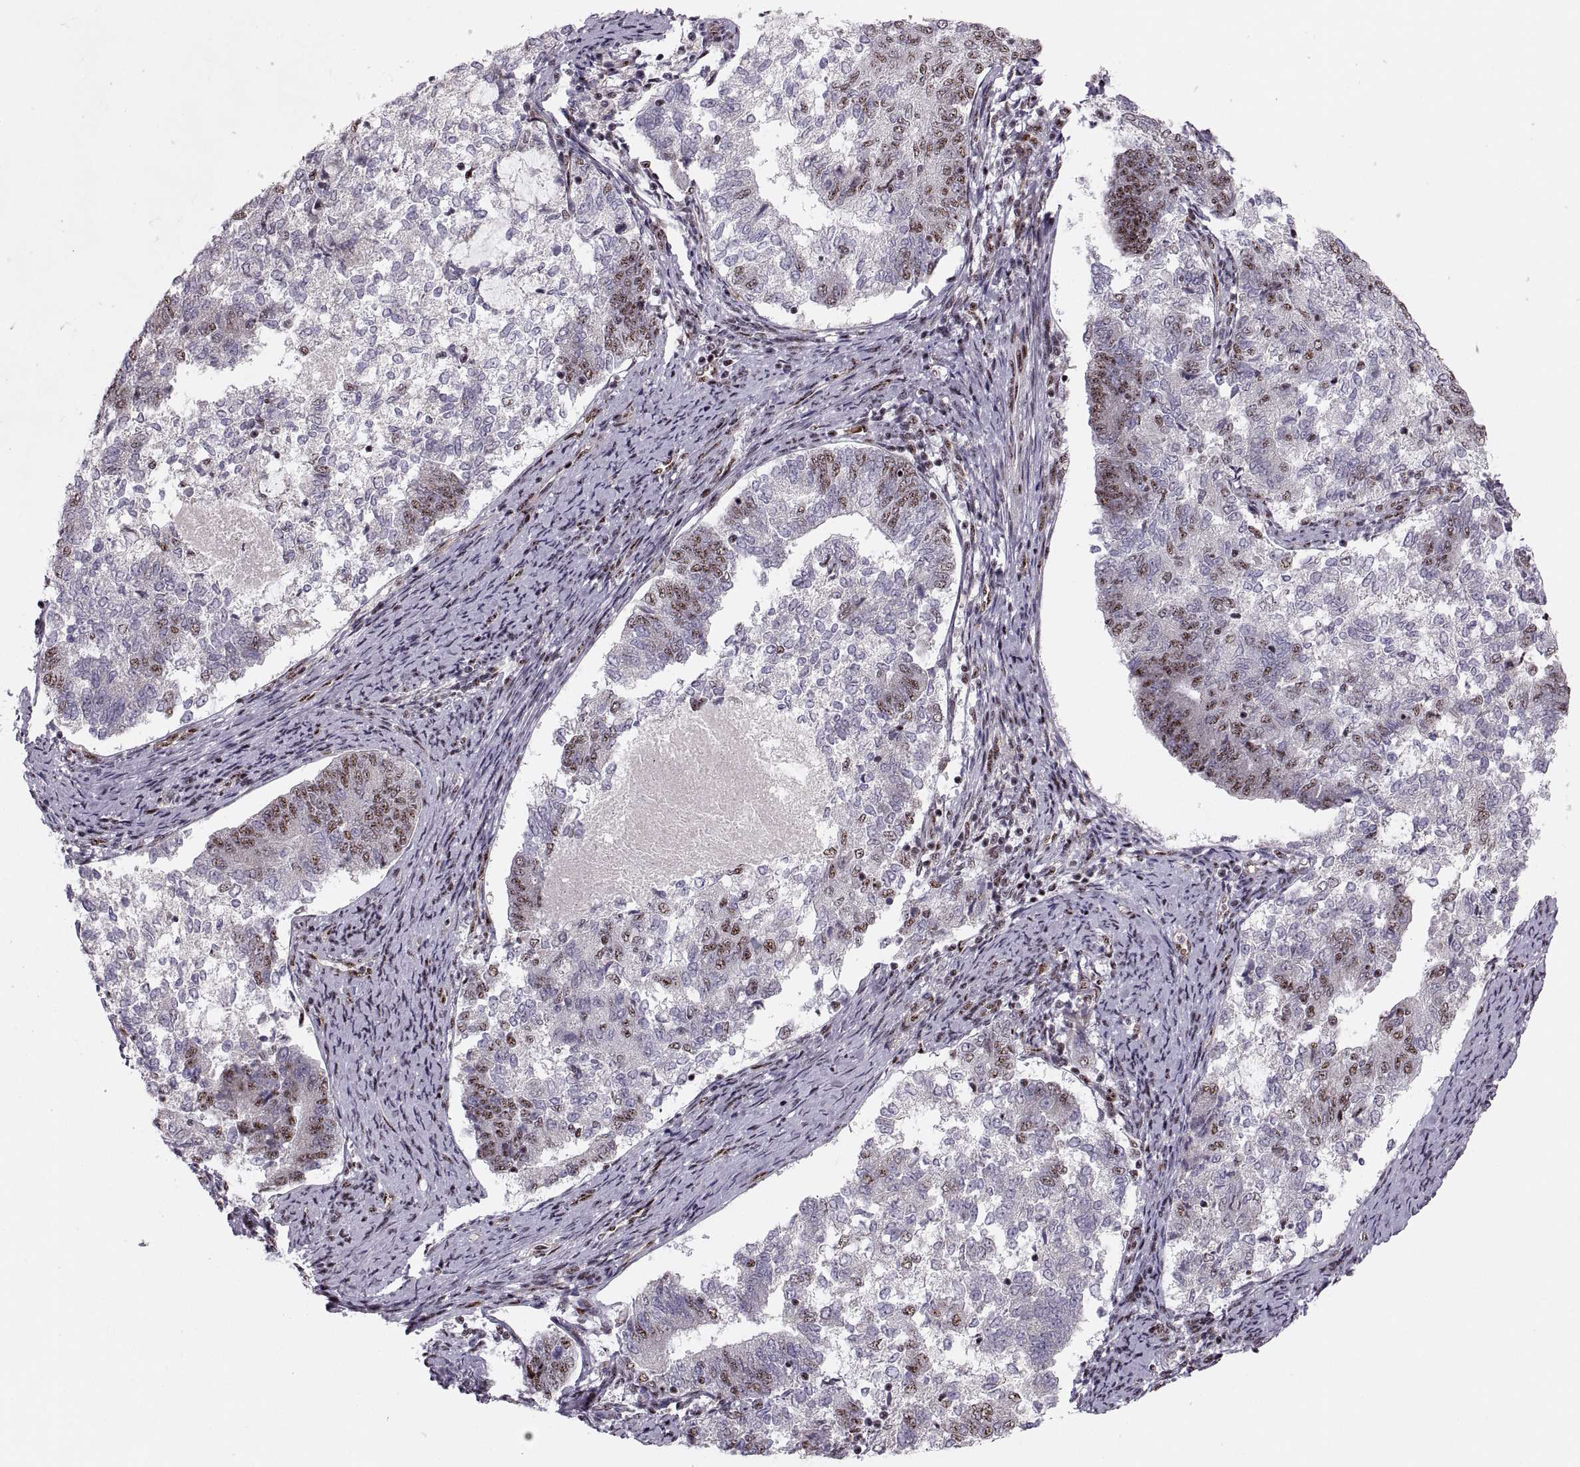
{"staining": {"intensity": "moderate", "quantity": "<25%", "location": "nuclear"}, "tissue": "endometrial cancer", "cell_type": "Tumor cells", "image_type": "cancer", "snomed": [{"axis": "morphology", "description": "Adenocarcinoma, NOS"}, {"axis": "topography", "description": "Endometrium"}], "caption": "Protein expression analysis of human endometrial cancer (adenocarcinoma) reveals moderate nuclear expression in approximately <25% of tumor cells.", "gene": "ZCCHC17", "patient": {"sex": "female", "age": 65}}